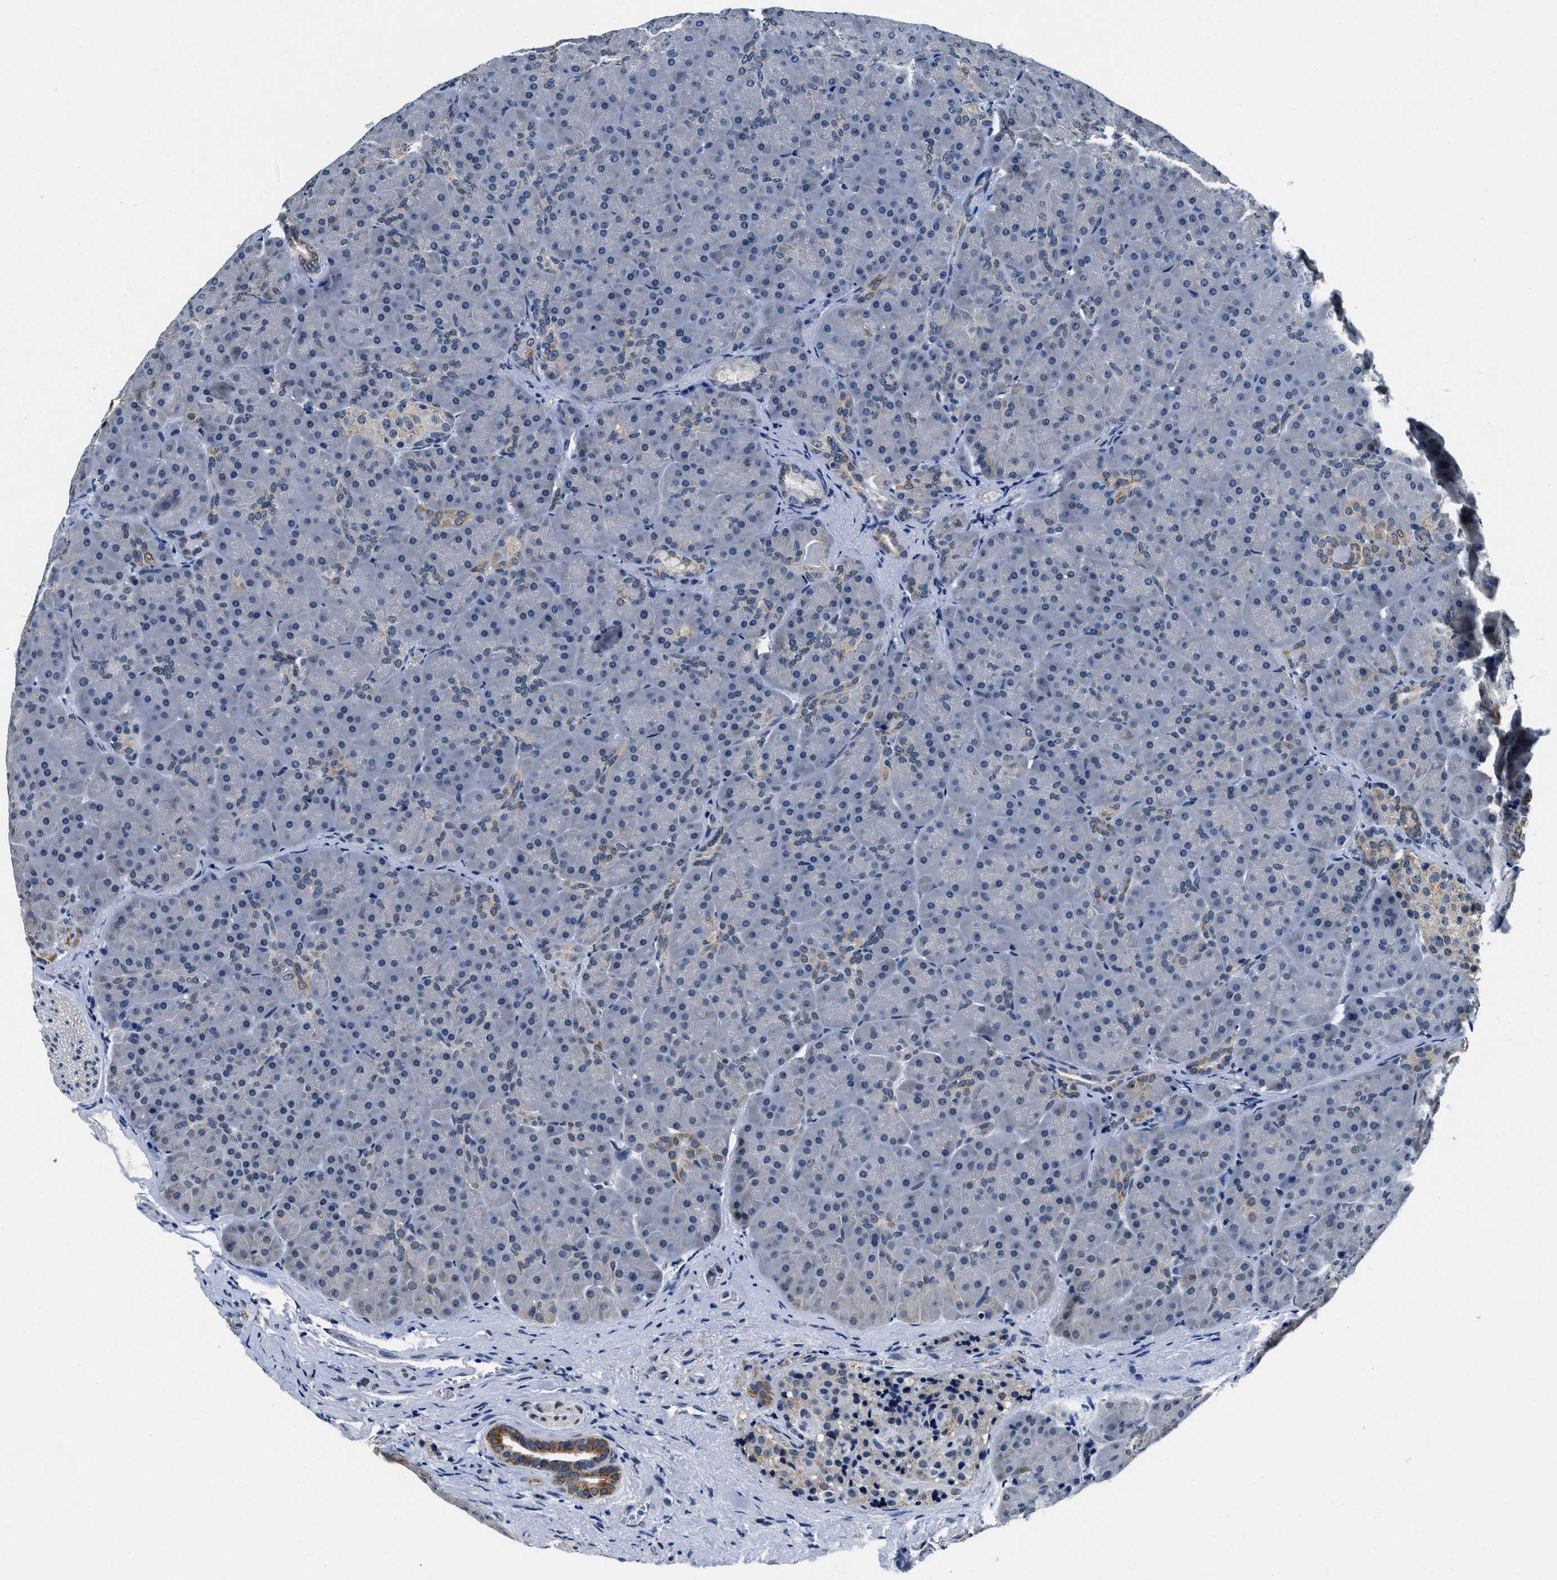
{"staining": {"intensity": "moderate", "quantity": "<25%", "location": "cytoplasmic/membranous"}, "tissue": "pancreas", "cell_type": "Exocrine glandular cells", "image_type": "normal", "snomed": [{"axis": "morphology", "description": "Normal tissue, NOS"}, {"axis": "topography", "description": "Pancreas"}], "caption": "Pancreas stained with DAB (3,3'-diaminobenzidine) immunohistochemistry (IHC) exhibits low levels of moderate cytoplasmic/membranous staining in approximately <25% of exocrine glandular cells. The protein of interest is shown in brown color, while the nuclei are stained blue.", "gene": "HS3ST2", "patient": {"sex": "male", "age": 66}}